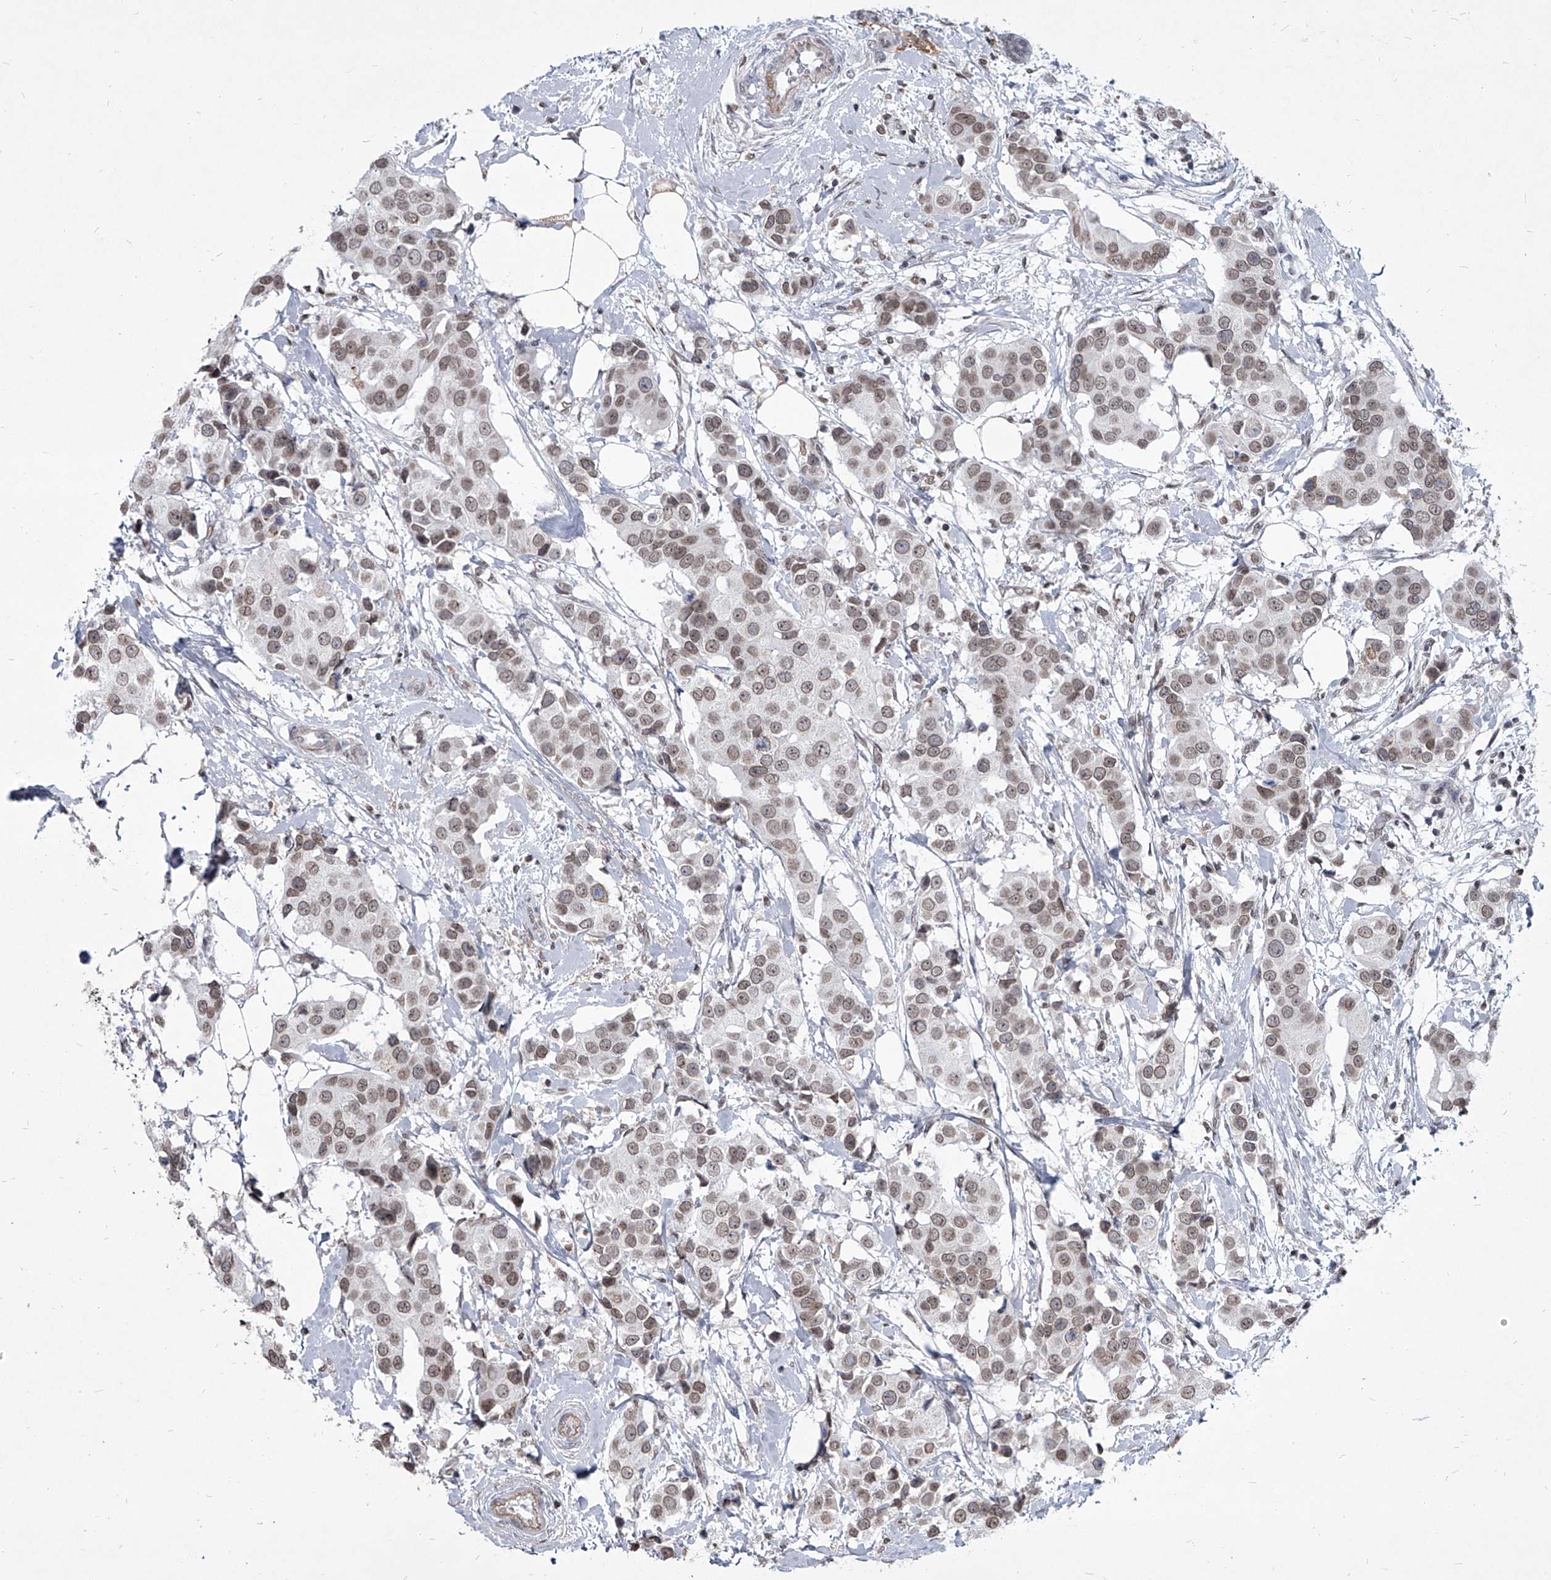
{"staining": {"intensity": "weak", "quantity": ">75%", "location": "nuclear"}, "tissue": "breast cancer", "cell_type": "Tumor cells", "image_type": "cancer", "snomed": [{"axis": "morphology", "description": "Normal tissue, NOS"}, {"axis": "morphology", "description": "Duct carcinoma"}, {"axis": "topography", "description": "Breast"}], "caption": "Protein expression analysis of breast cancer displays weak nuclear positivity in about >75% of tumor cells.", "gene": "PPIL4", "patient": {"sex": "female", "age": 39}}